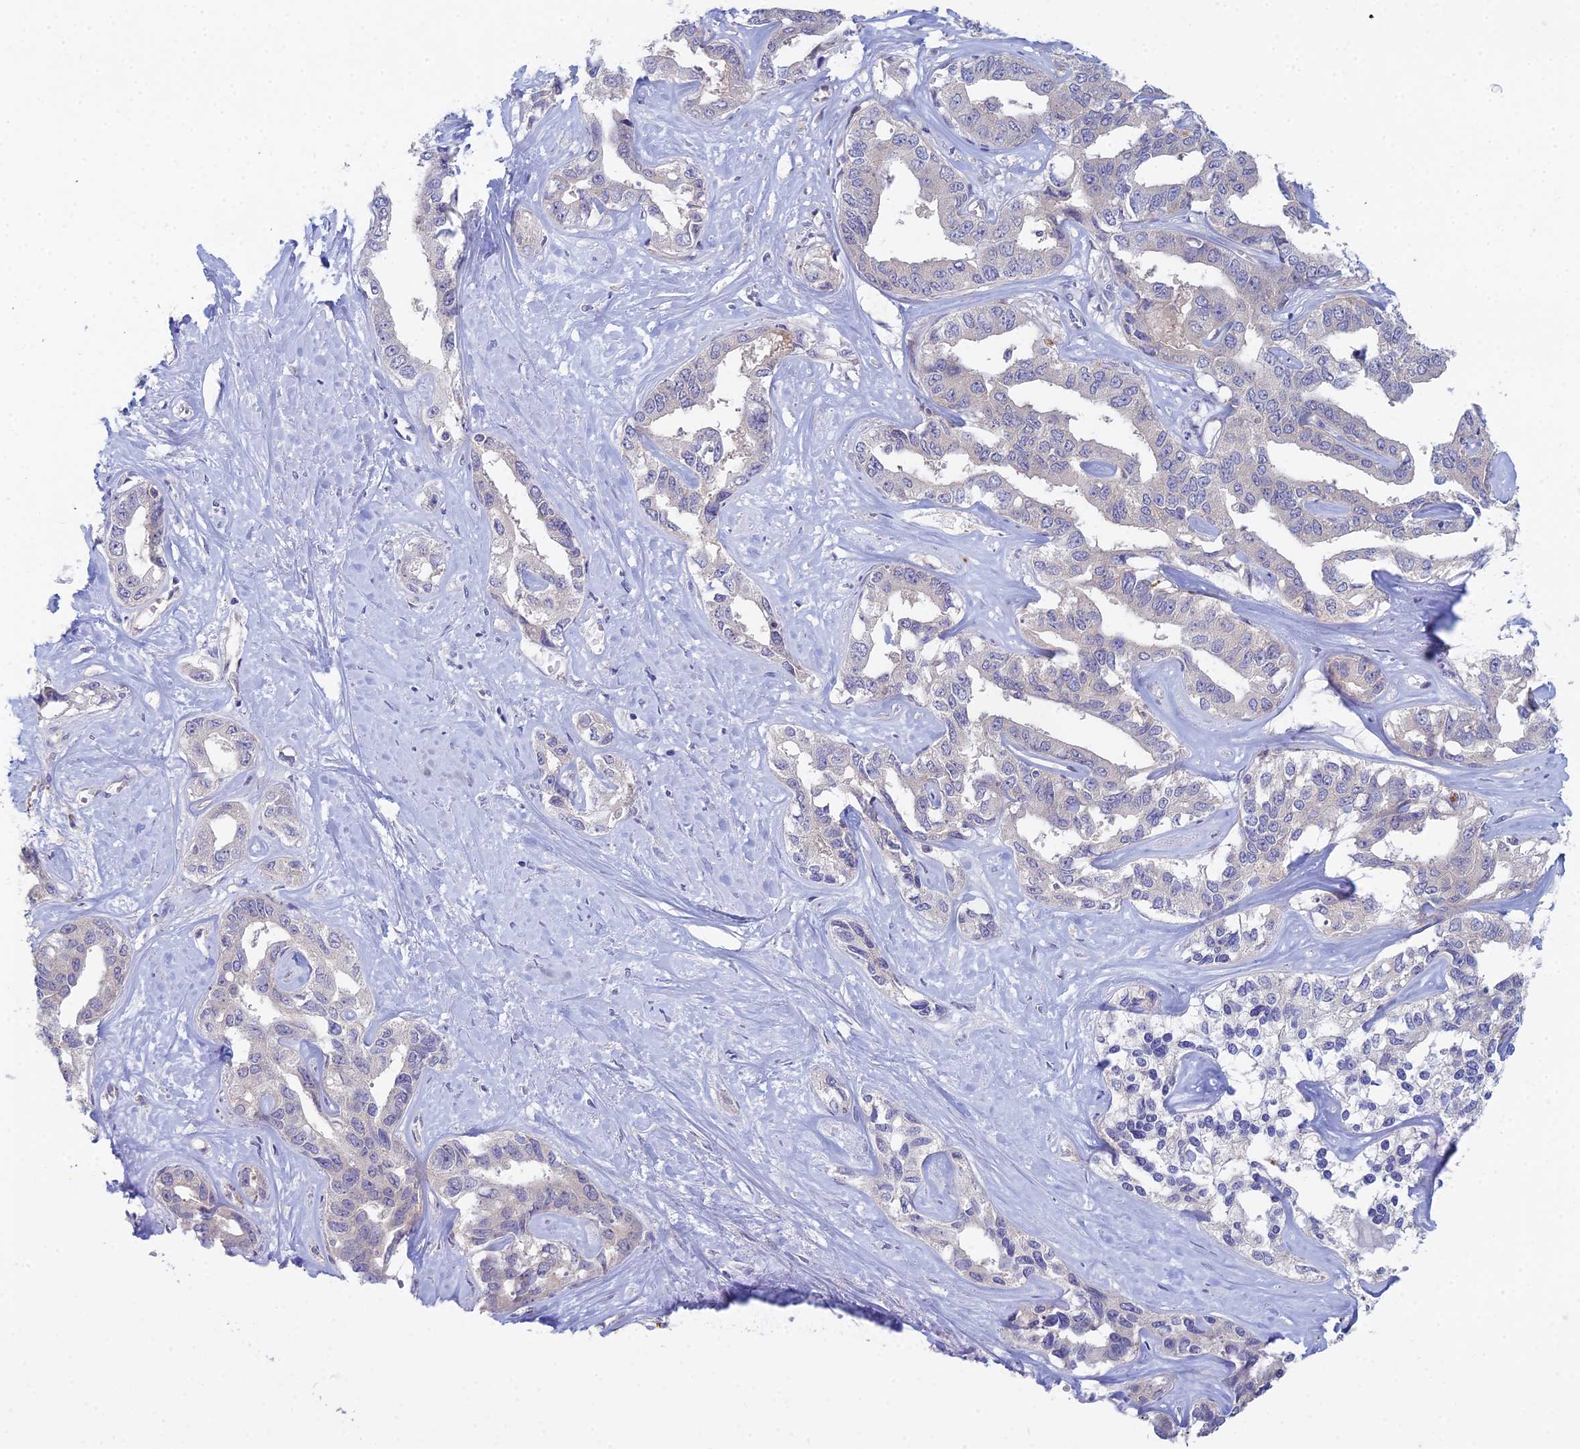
{"staining": {"intensity": "negative", "quantity": "none", "location": "none"}, "tissue": "liver cancer", "cell_type": "Tumor cells", "image_type": "cancer", "snomed": [{"axis": "morphology", "description": "Cholangiocarcinoma"}, {"axis": "topography", "description": "Liver"}], "caption": "This is a image of IHC staining of liver cancer, which shows no positivity in tumor cells.", "gene": "METTL26", "patient": {"sex": "male", "age": 59}}